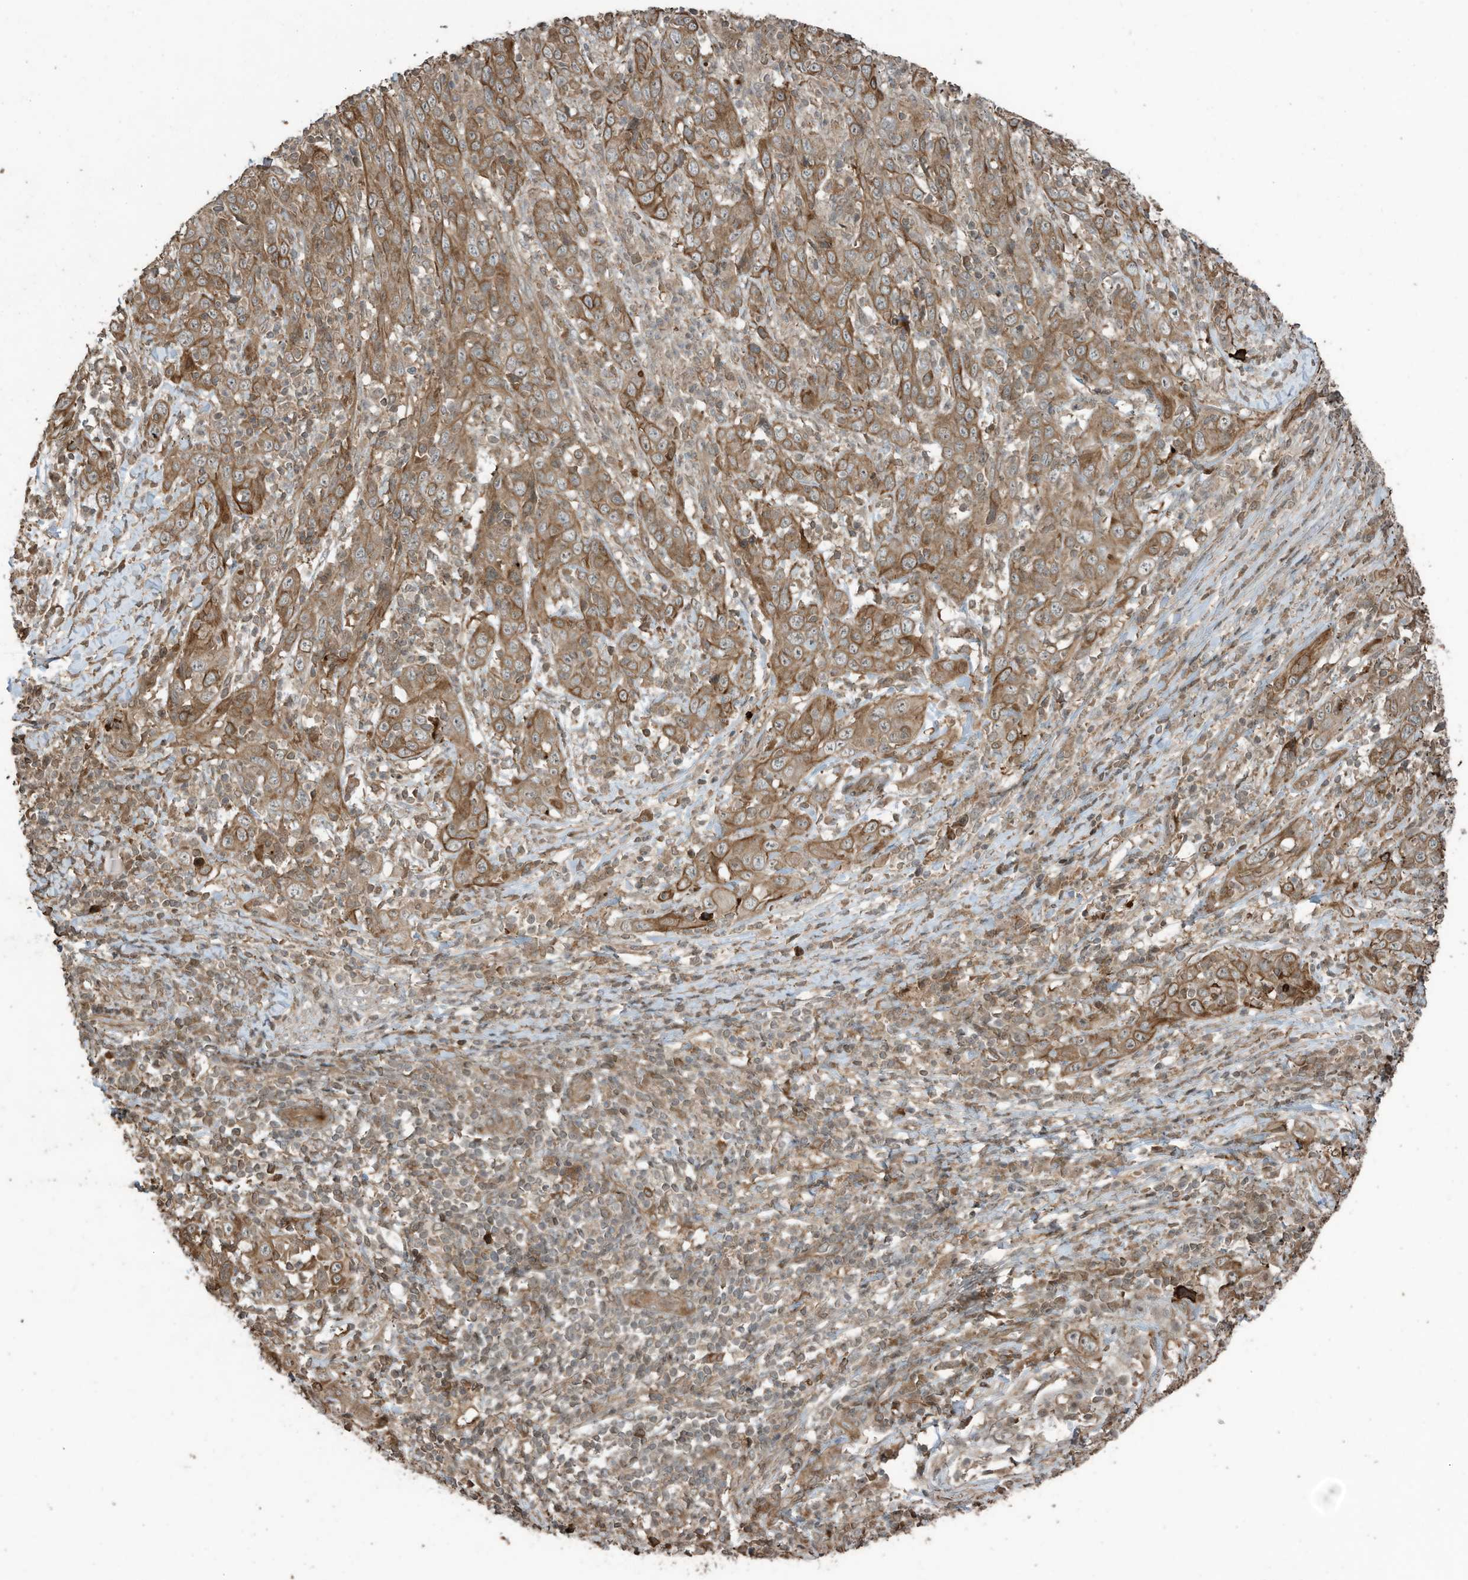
{"staining": {"intensity": "moderate", "quantity": ">75%", "location": "cytoplasmic/membranous"}, "tissue": "cervical cancer", "cell_type": "Tumor cells", "image_type": "cancer", "snomed": [{"axis": "morphology", "description": "Squamous cell carcinoma, NOS"}, {"axis": "topography", "description": "Cervix"}], "caption": "A photomicrograph of human cervical cancer (squamous cell carcinoma) stained for a protein exhibits moderate cytoplasmic/membranous brown staining in tumor cells. (DAB (3,3'-diaminobenzidine) = brown stain, brightfield microscopy at high magnification).", "gene": "ZNF653", "patient": {"sex": "female", "age": 46}}